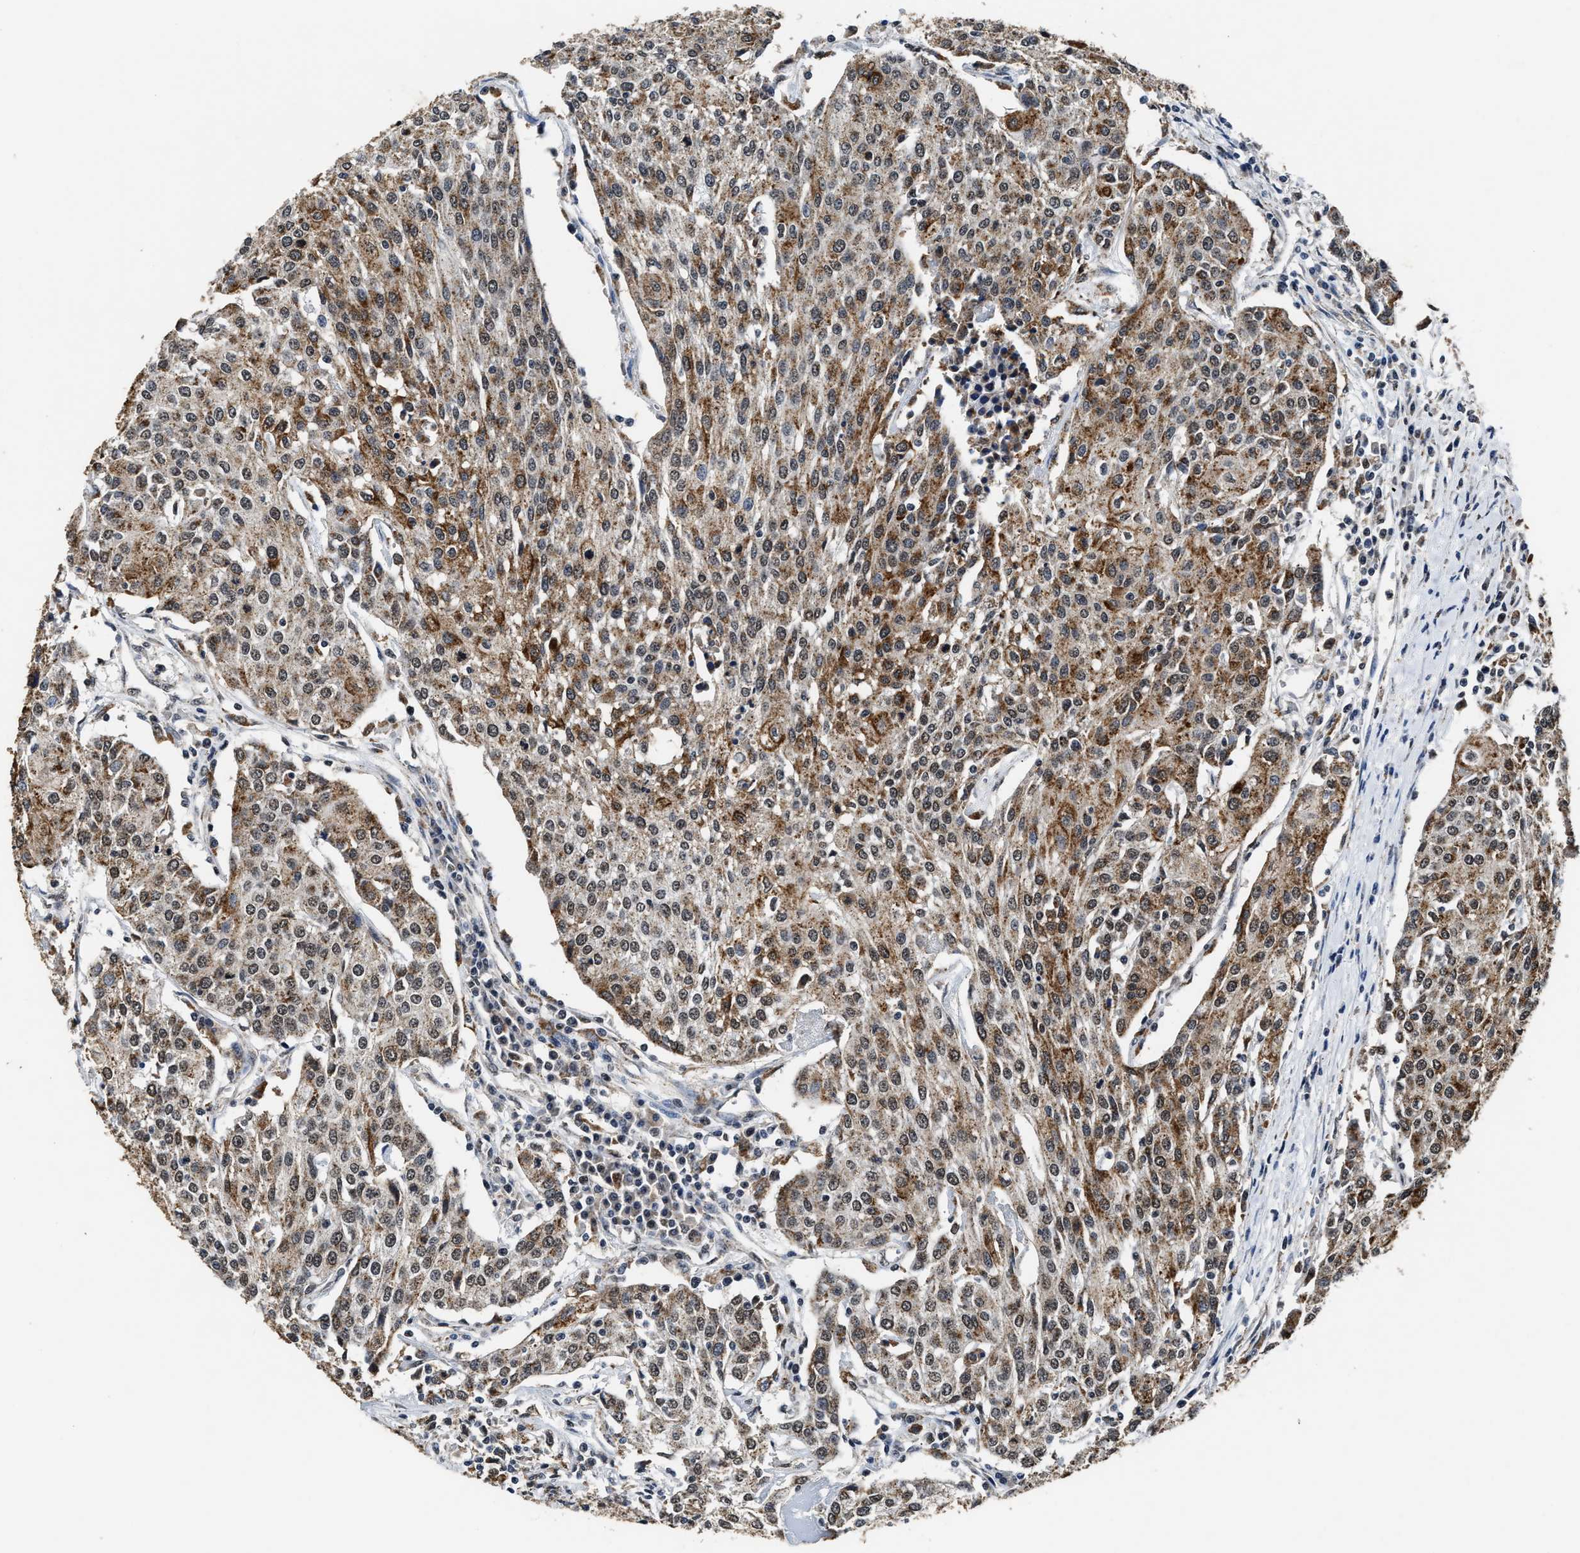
{"staining": {"intensity": "moderate", "quantity": ">75%", "location": "cytoplasmic/membranous,nuclear"}, "tissue": "urothelial cancer", "cell_type": "Tumor cells", "image_type": "cancer", "snomed": [{"axis": "morphology", "description": "Urothelial carcinoma, High grade"}, {"axis": "topography", "description": "Urinary bladder"}], "caption": "Moderate cytoplasmic/membranous and nuclear protein expression is present in about >75% of tumor cells in urothelial cancer.", "gene": "ACOX1", "patient": {"sex": "female", "age": 85}}